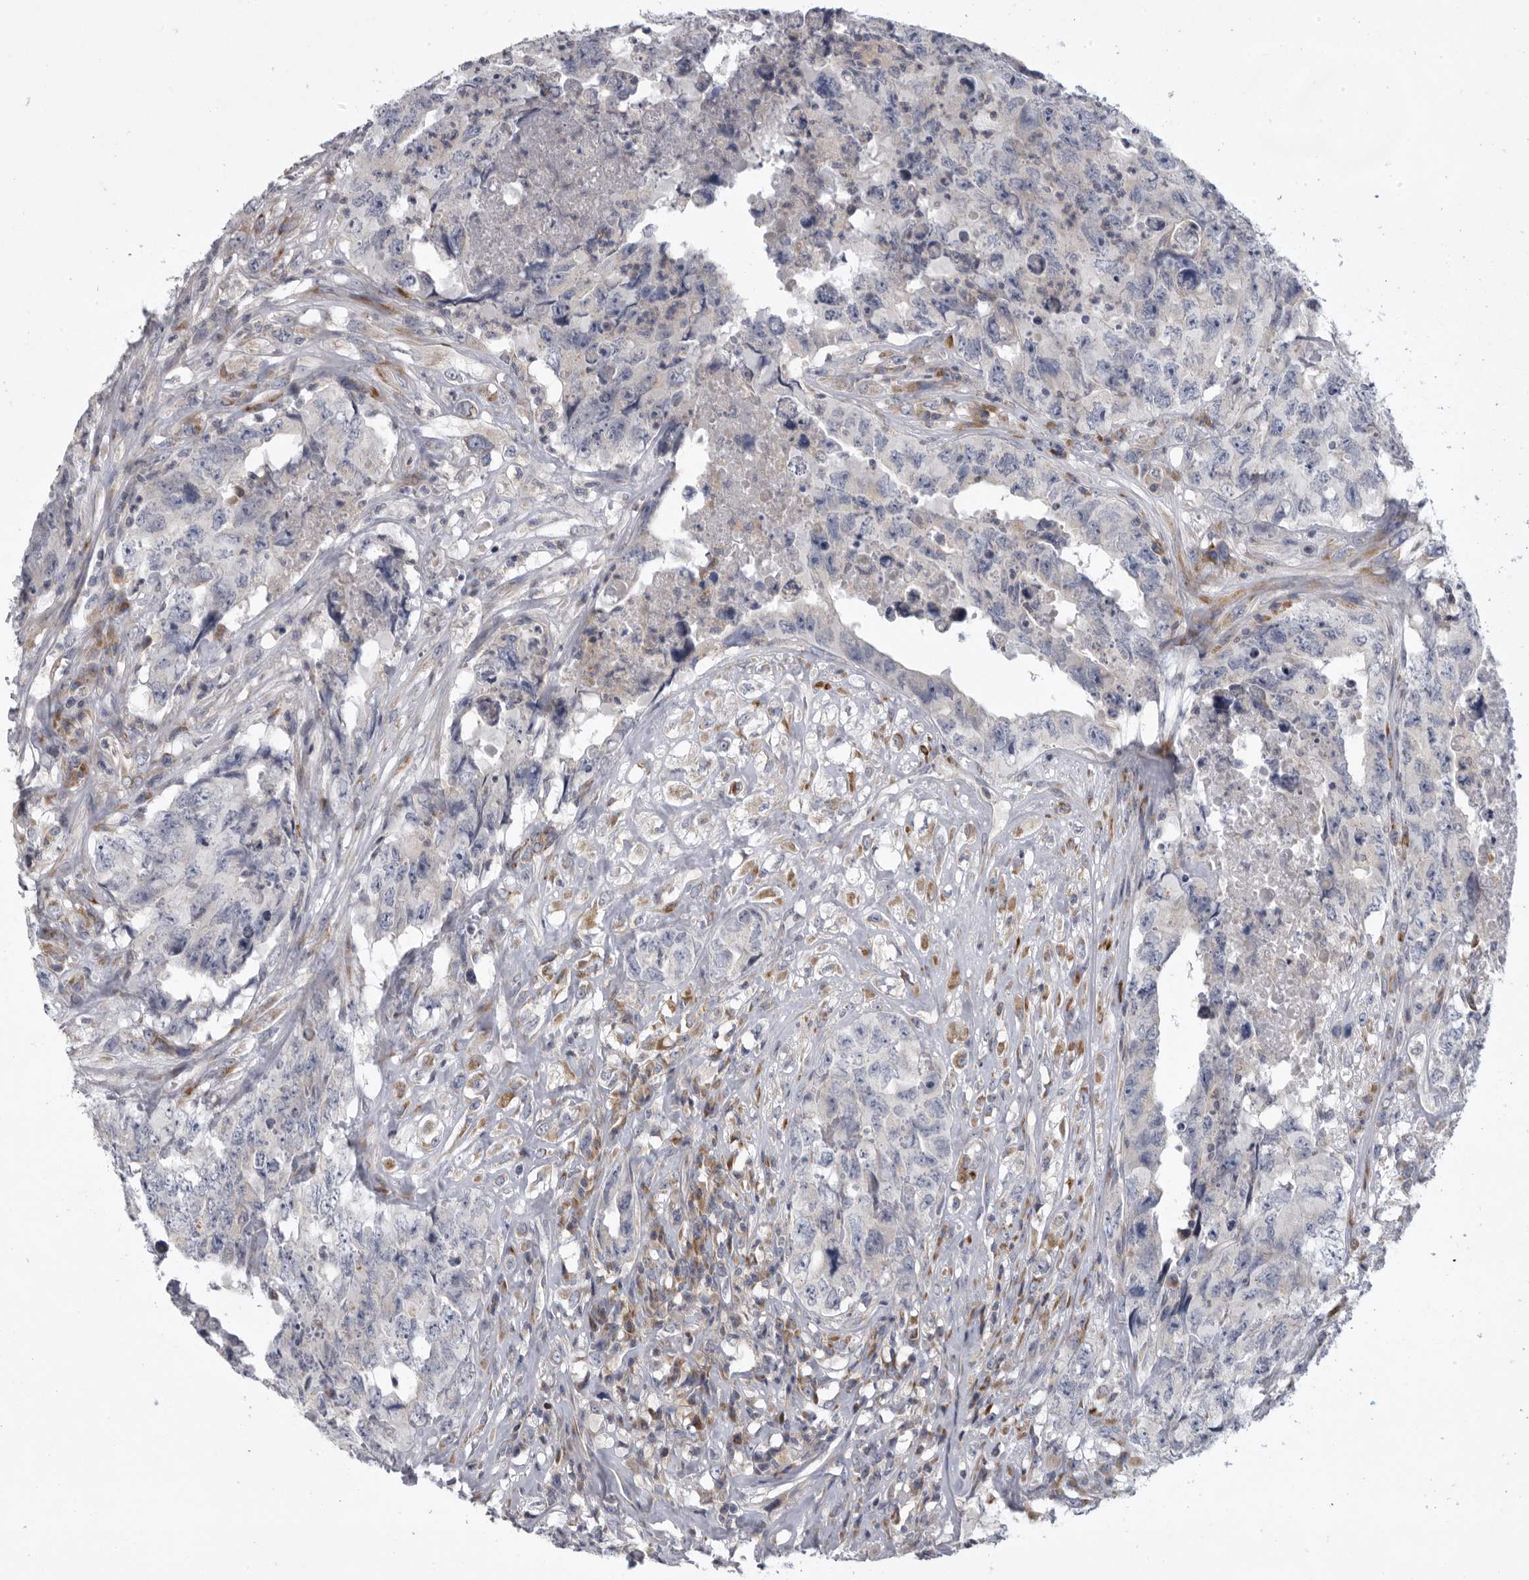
{"staining": {"intensity": "negative", "quantity": "none", "location": "none"}, "tissue": "testis cancer", "cell_type": "Tumor cells", "image_type": "cancer", "snomed": [{"axis": "morphology", "description": "Carcinoma, Embryonal, NOS"}, {"axis": "topography", "description": "Testis"}], "caption": "Protein analysis of embryonal carcinoma (testis) demonstrates no significant expression in tumor cells.", "gene": "USP24", "patient": {"sex": "male", "age": 32}}